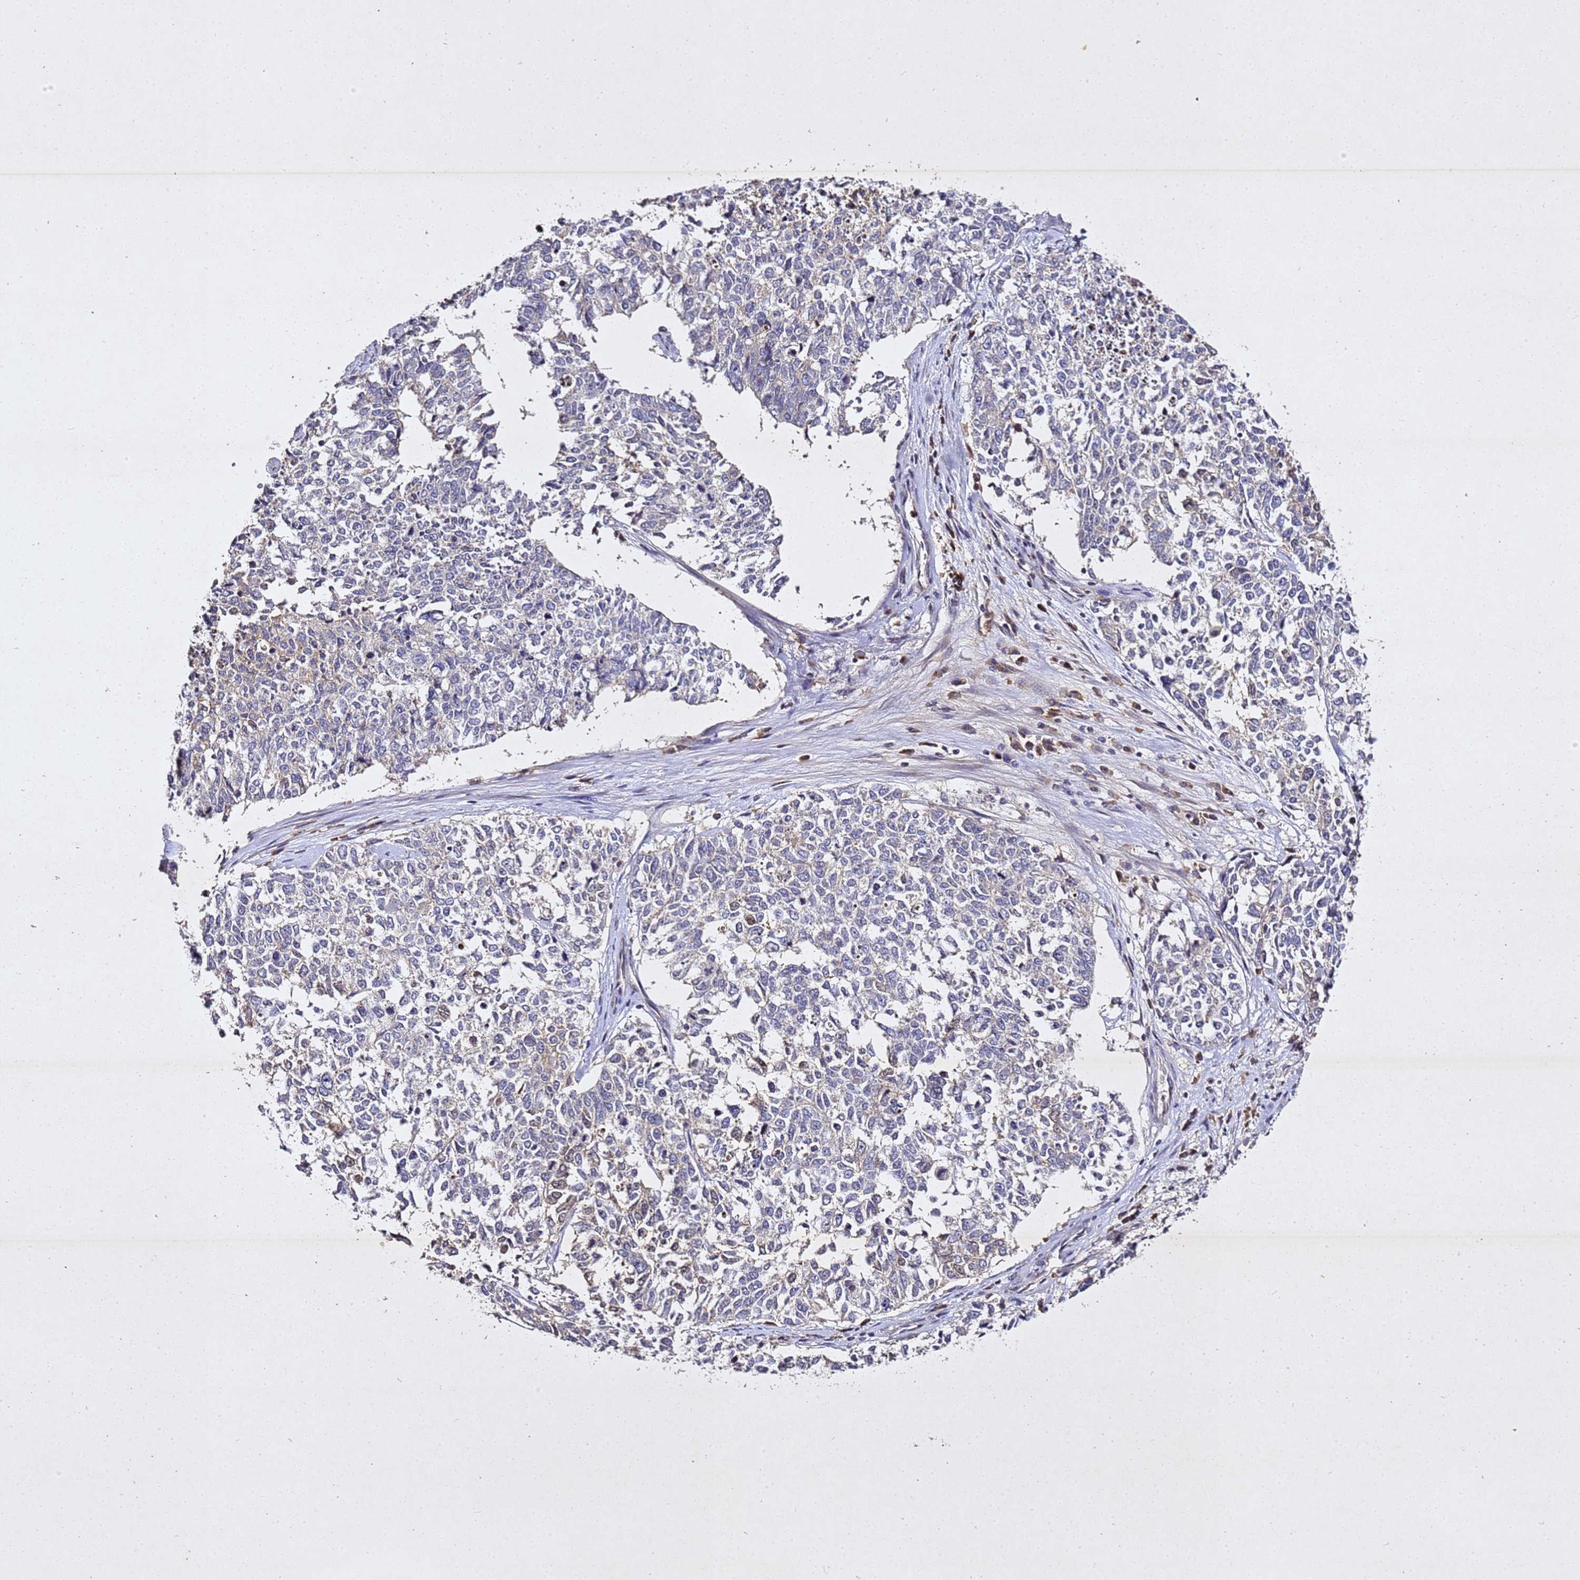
{"staining": {"intensity": "negative", "quantity": "none", "location": "none"}, "tissue": "cervical cancer", "cell_type": "Tumor cells", "image_type": "cancer", "snomed": [{"axis": "morphology", "description": "Squamous cell carcinoma, NOS"}, {"axis": "topography", "description": "Cervix"}], "caption": "There is no significant expression in tumor cells of cervical squamous cell carcinoma.", "gene": "SV2B", "patient": {"sex": "female", "age": 63}}